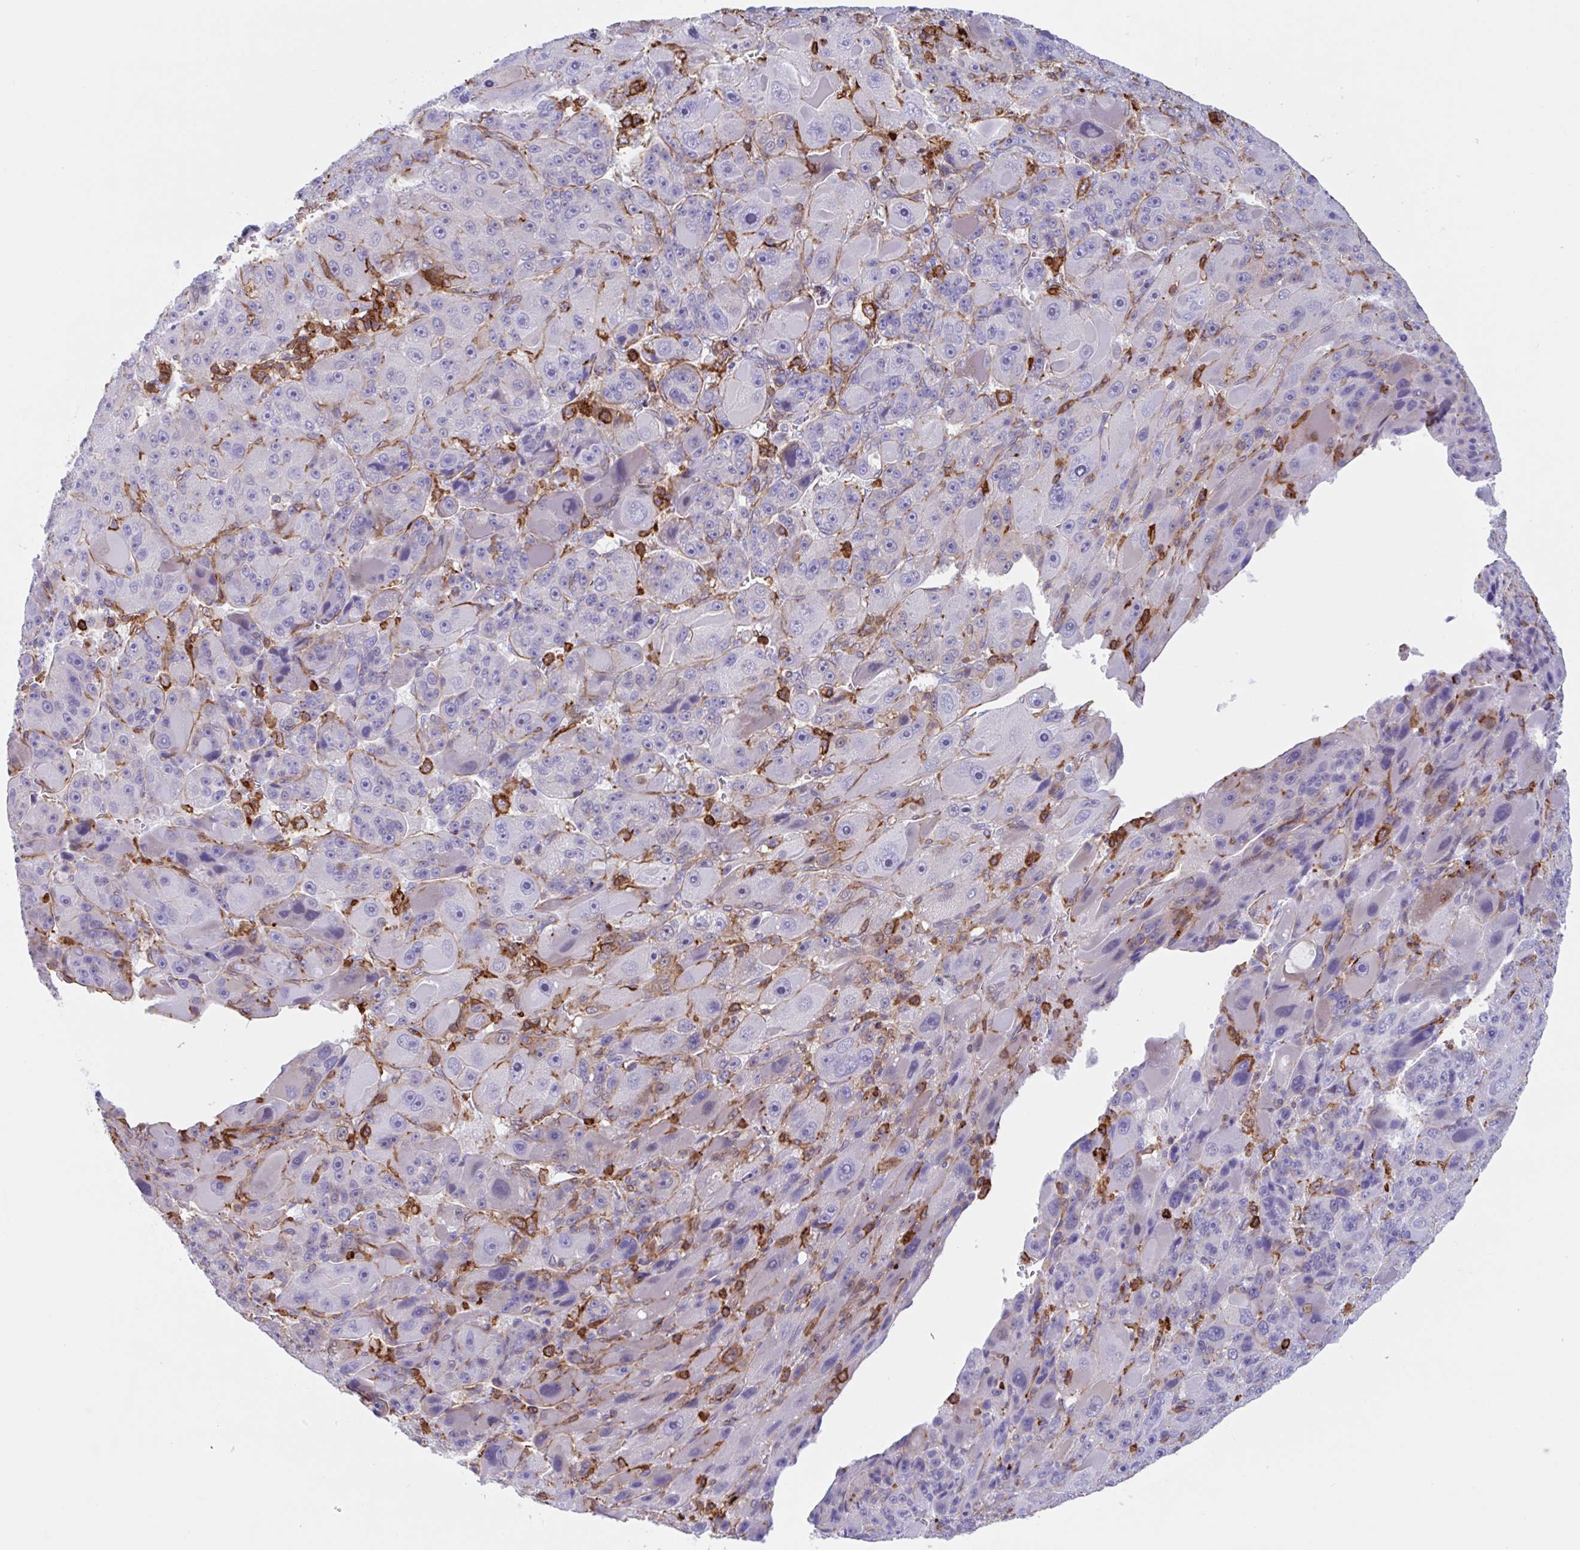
{"staining": {"intensity": "negative", "quantity": "none", "location": "none"}, "tissue": "liver cancer", "cell_type": "Tumor cells", "image_type": "cancer", "snomed": [{"axis": "morphology", "description": "Carcinoma, Hepatocellular, NOS"}, {"axis": "topography", "description": "Liver"}], "caption": "This is an IHC micrograph of liver cancer (hepatocellular carcinoma). There is no positivity in tumor cells.", "gene": "EFHD1", "patient": {"sex": "male", "age": 76}}